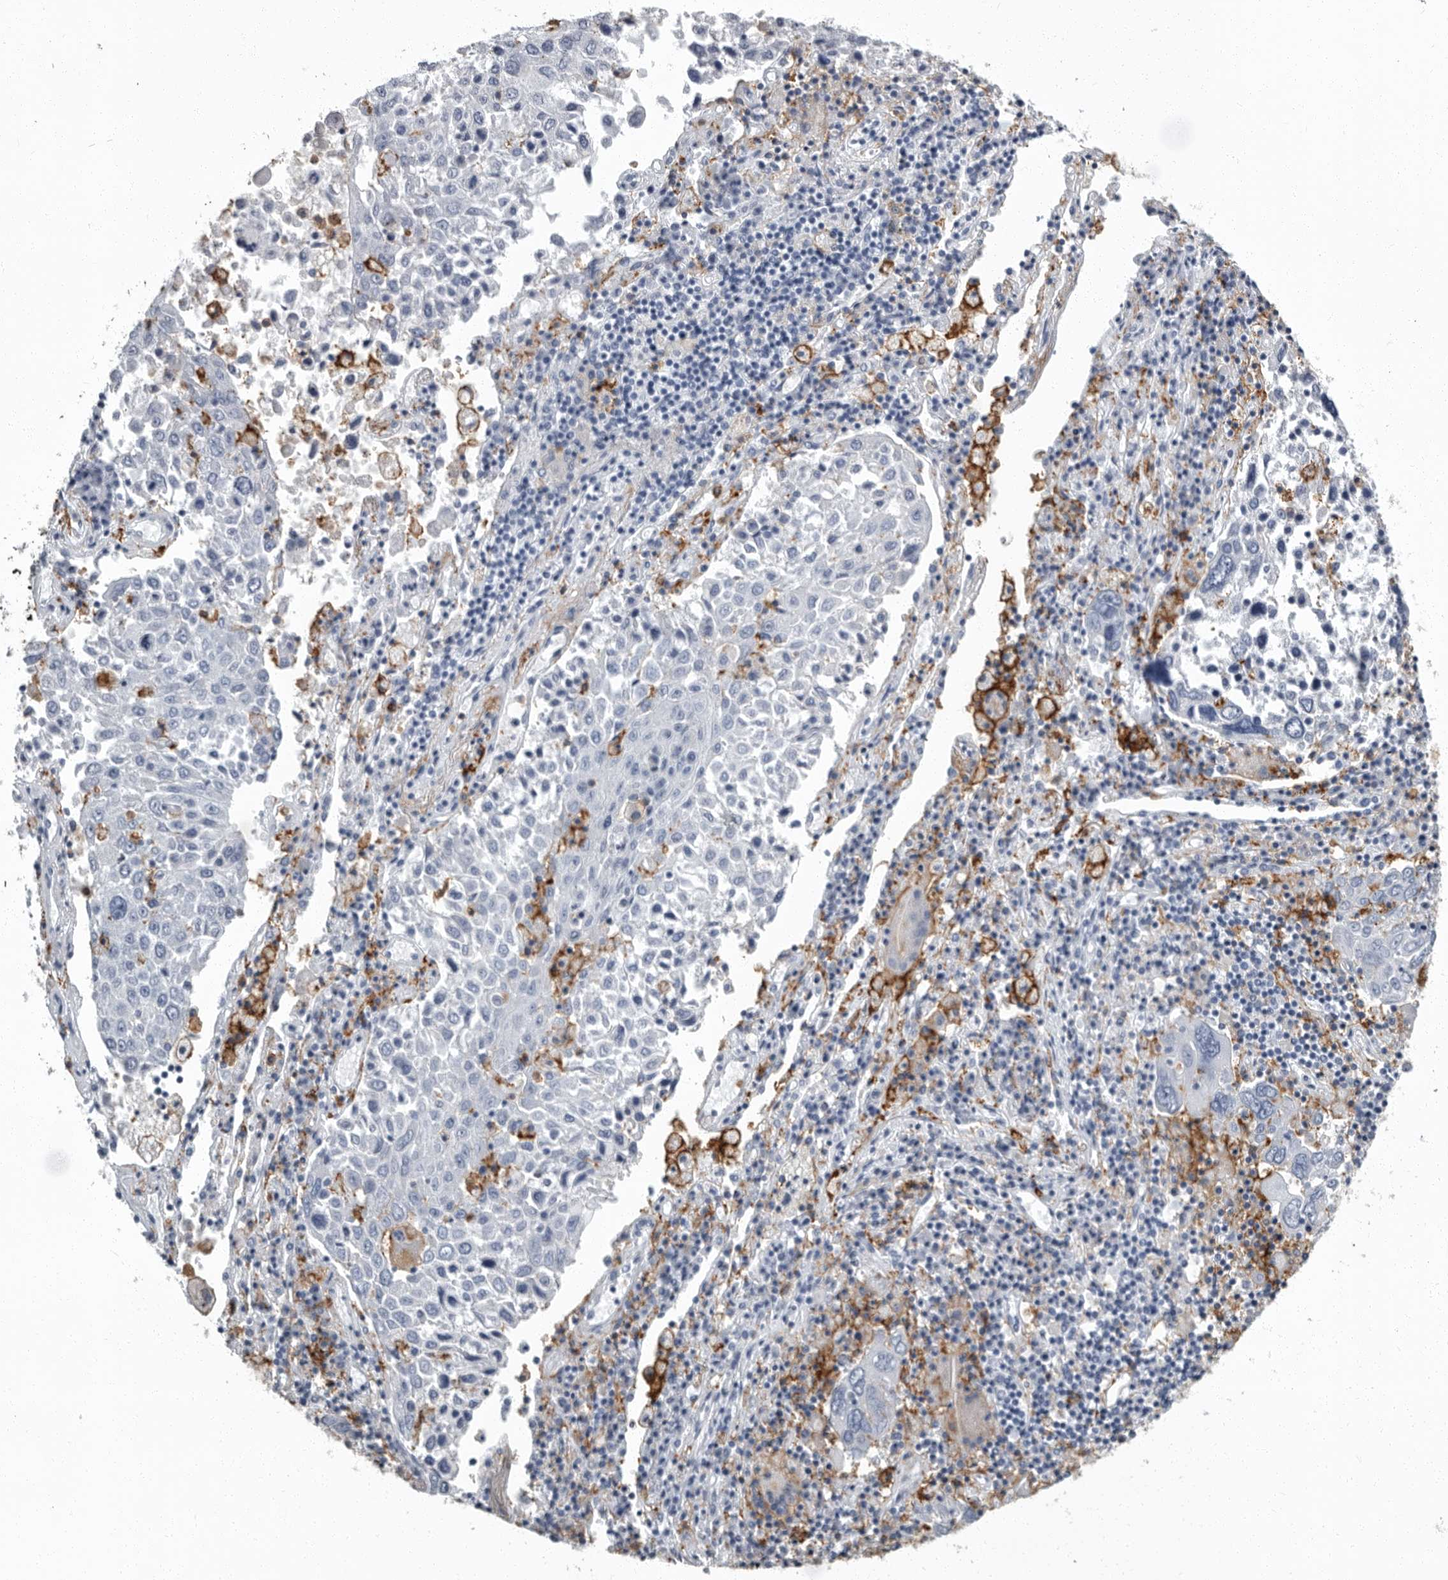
{"staining": {"intensity": "negative", "quantity": "none", "location": "none"}, "tissue": "lung cancer", "cell_type": "Tumor cells", "image_type": "cancer", "snomed": [{"axis": "morphology", "description": "Squamous cell carcinoma, NOS"}, {"axis": "topography", "description": "Lung"}], "caption": "A high-resolution micrograph shows IHC staining of lung cancer, which reveals no significant staining in tumor cells. Brightfield microscopy of immunohistochemistry stained with DAB (brown) and hematoxylin (blue), captured at high magnification.", "gene": "FCER1G", "patient": {"sex": "male", "age": 65}}